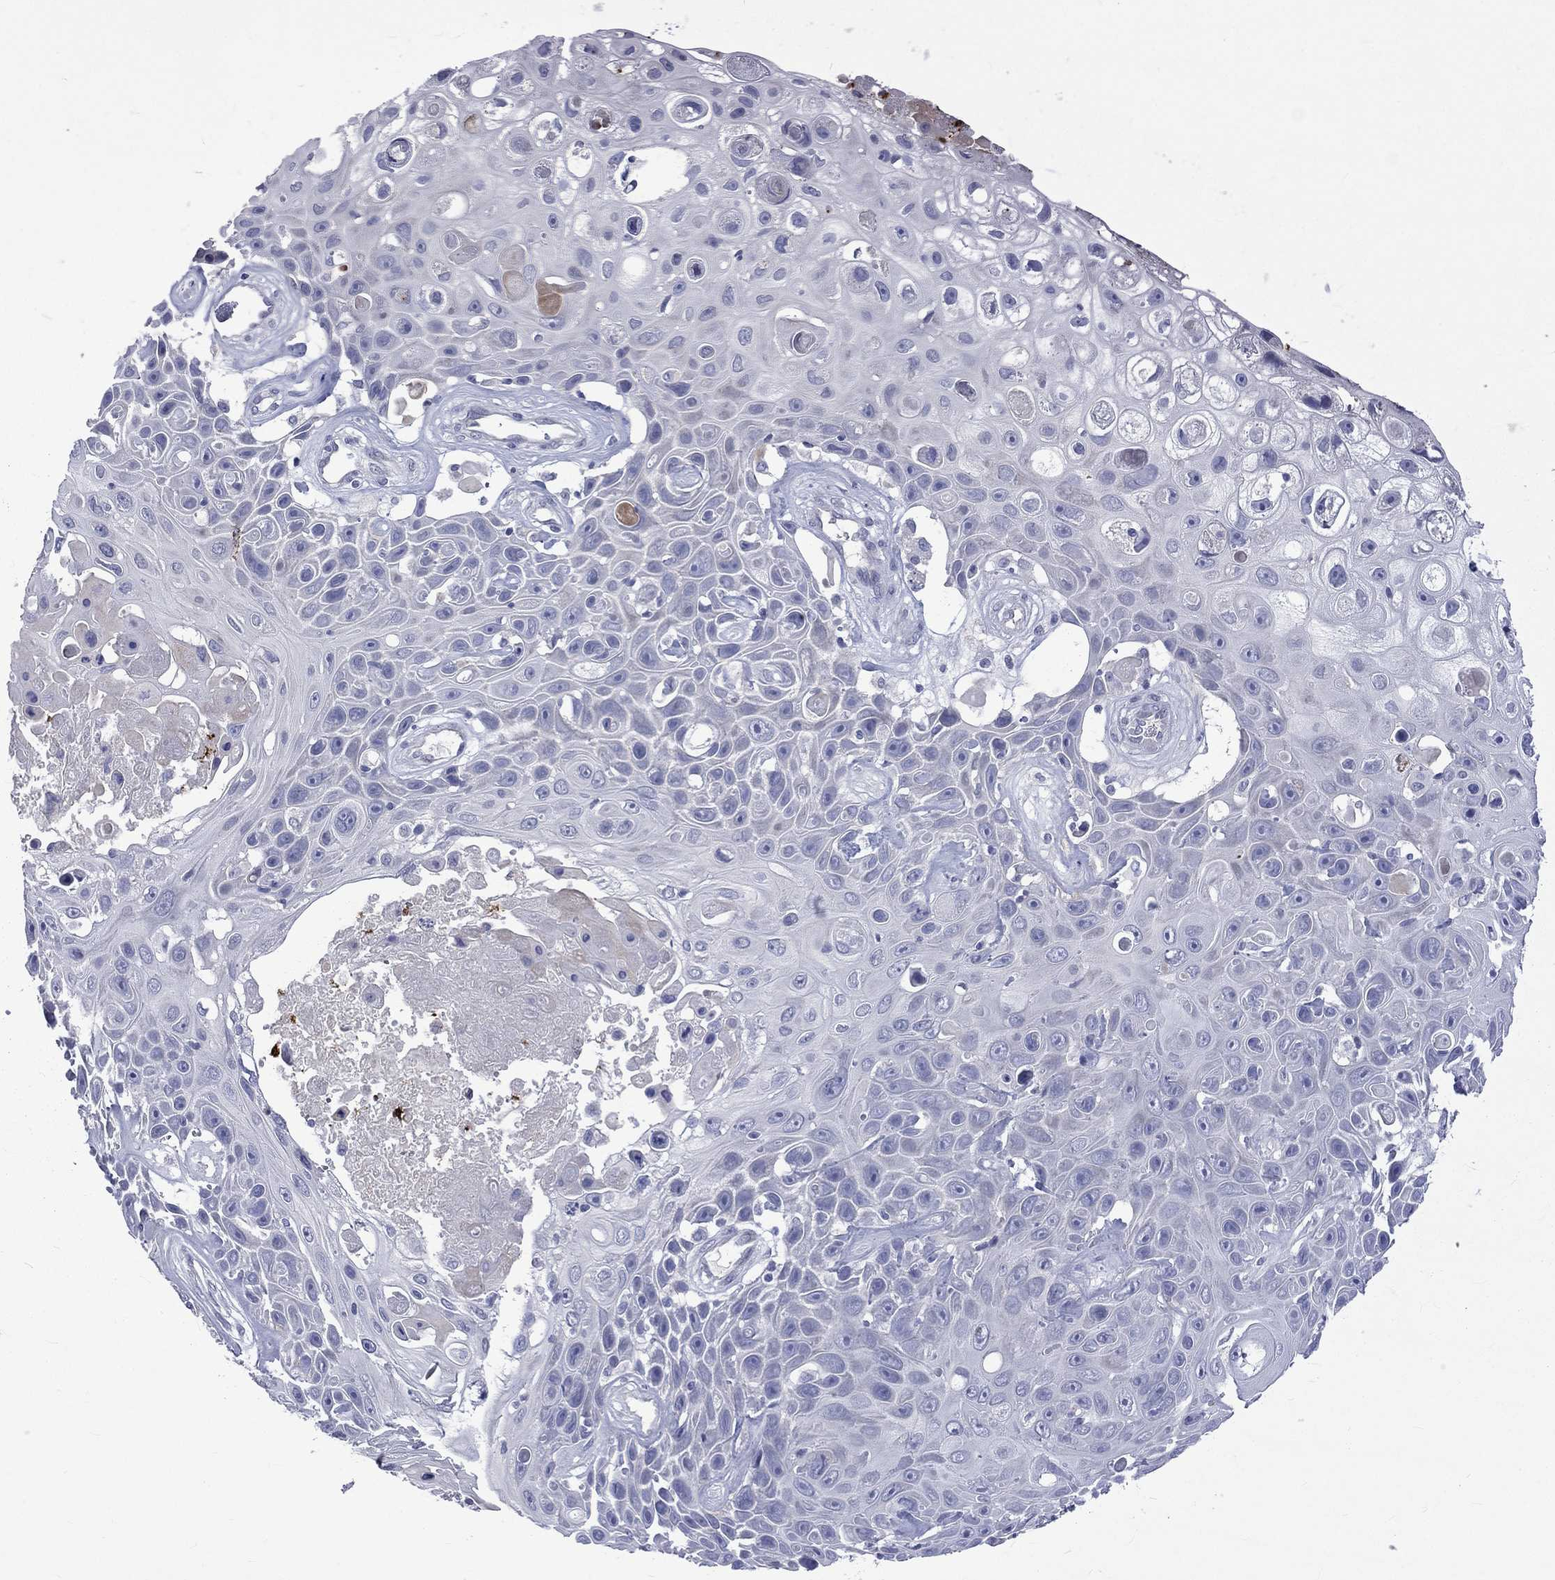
{"staining": {"intensity": "negative", "quantity": "none", "location": "none"}, "tissue": "skin cancer", "cell_type": "Tumor cells", "image_type": "cancer", "snomed": [{"axis": "morphology", "description": "Squamous cell carcinoma, NOS"}, {"axis": "topography", "description": "Skin"}], "caption": "Immunohistochemistry of human squamous cell carcinoma (skin) demonstrates no positivity in tumor cells. (Brightfield microscopy of DAB IHC at high magnification).", "gene": "ELANE", "patient": {"sex": "male", "age": 82}}